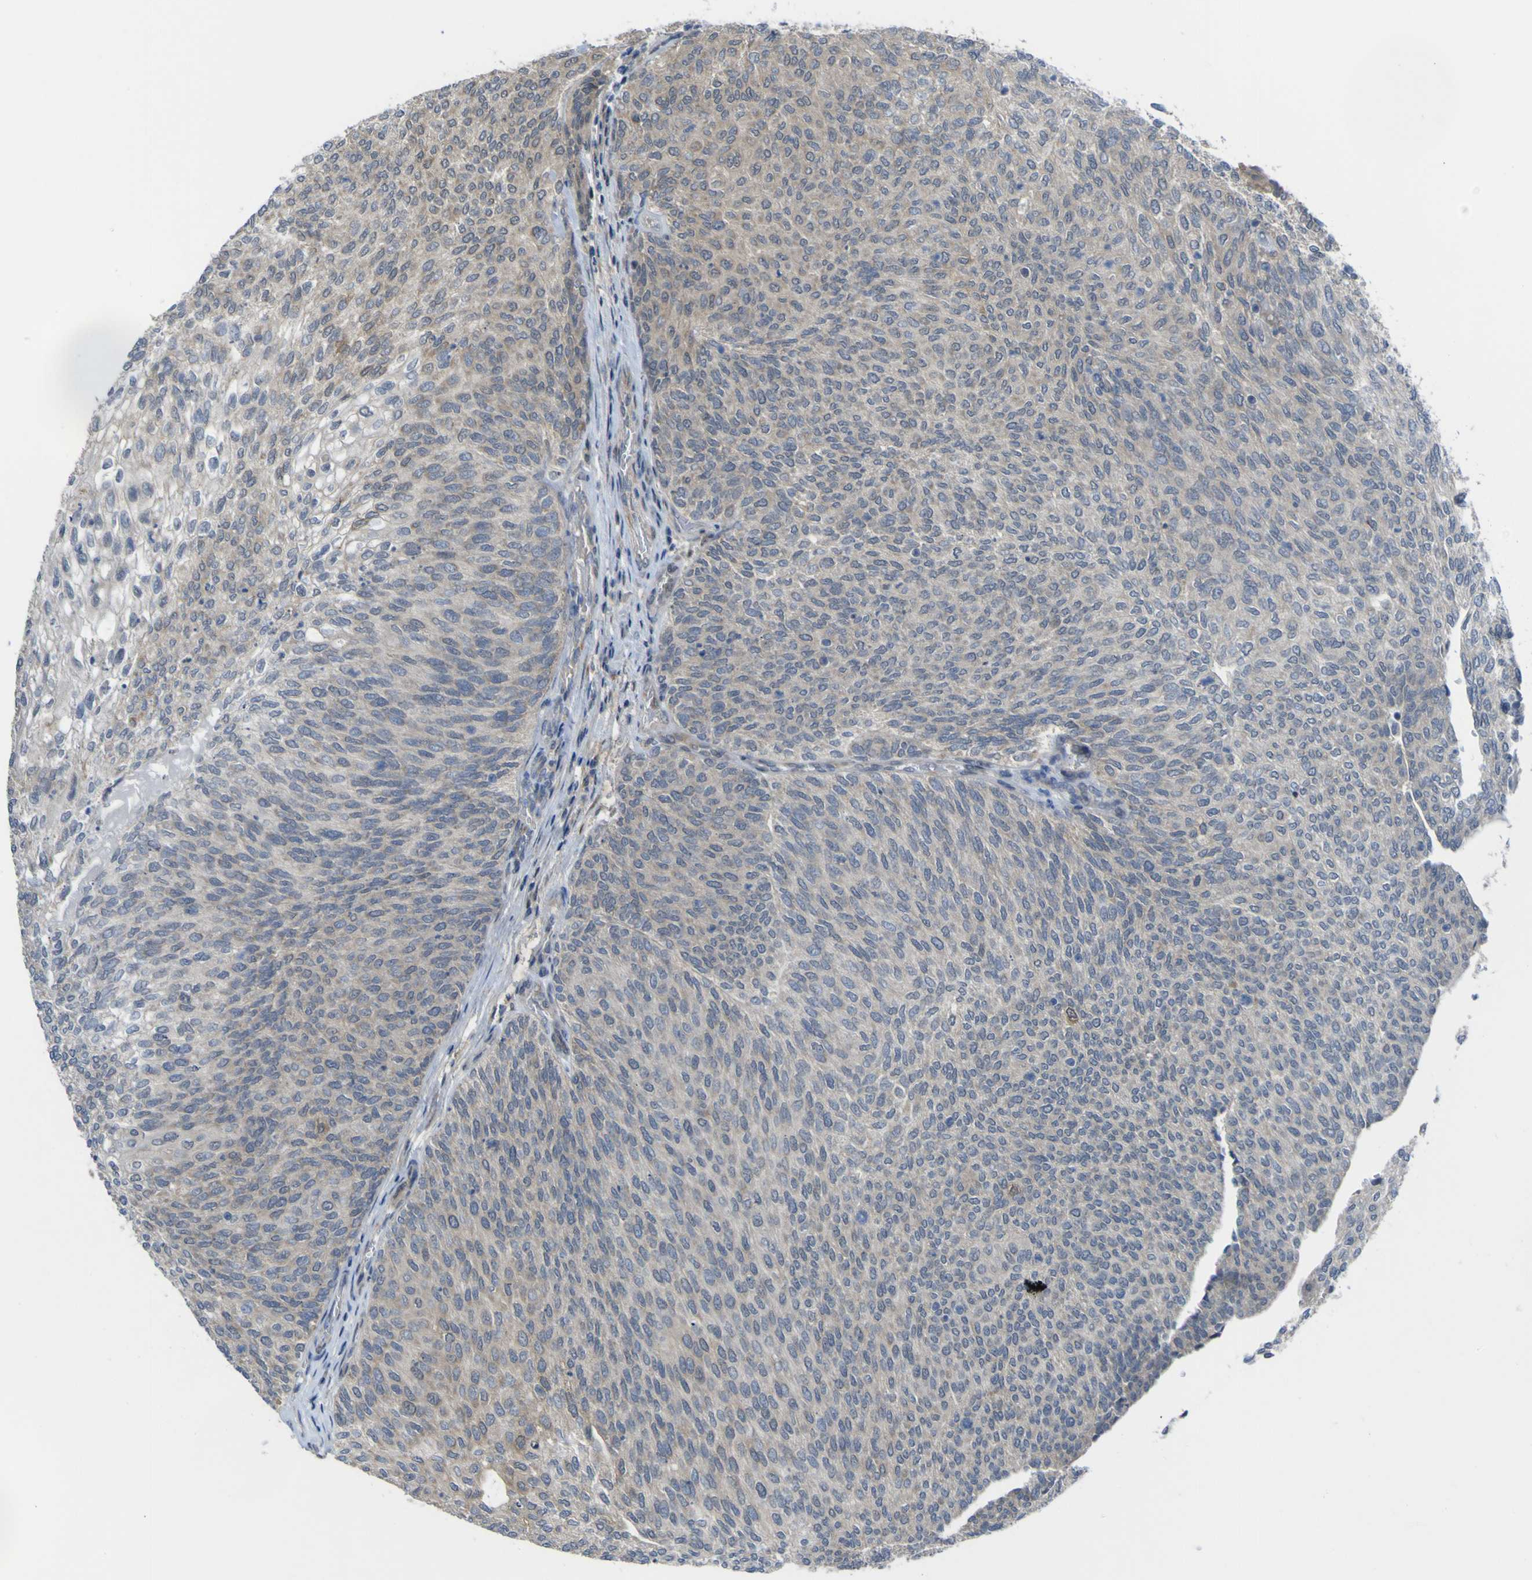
{"staining": {"intensity": "weak", "quantity": "<25%", "location": "cytoplasmic/membranous"}, "tissue": "urothelial cancer", "cell_type": "Tumor cells", "image_type": "cancer", "snomed": [{"axis": "morphology", "description": "Urothelial carcinoma, Low grade"}, {"axis": "topography", "description": "Urinary bladder"}], "caption": "An image of low-grade urothelial carcinoma stained for a protein displays no brown staining in tumor cells.", "gene": "TNFRSF11A", "patient": {"sex": "female", "age": 79}}